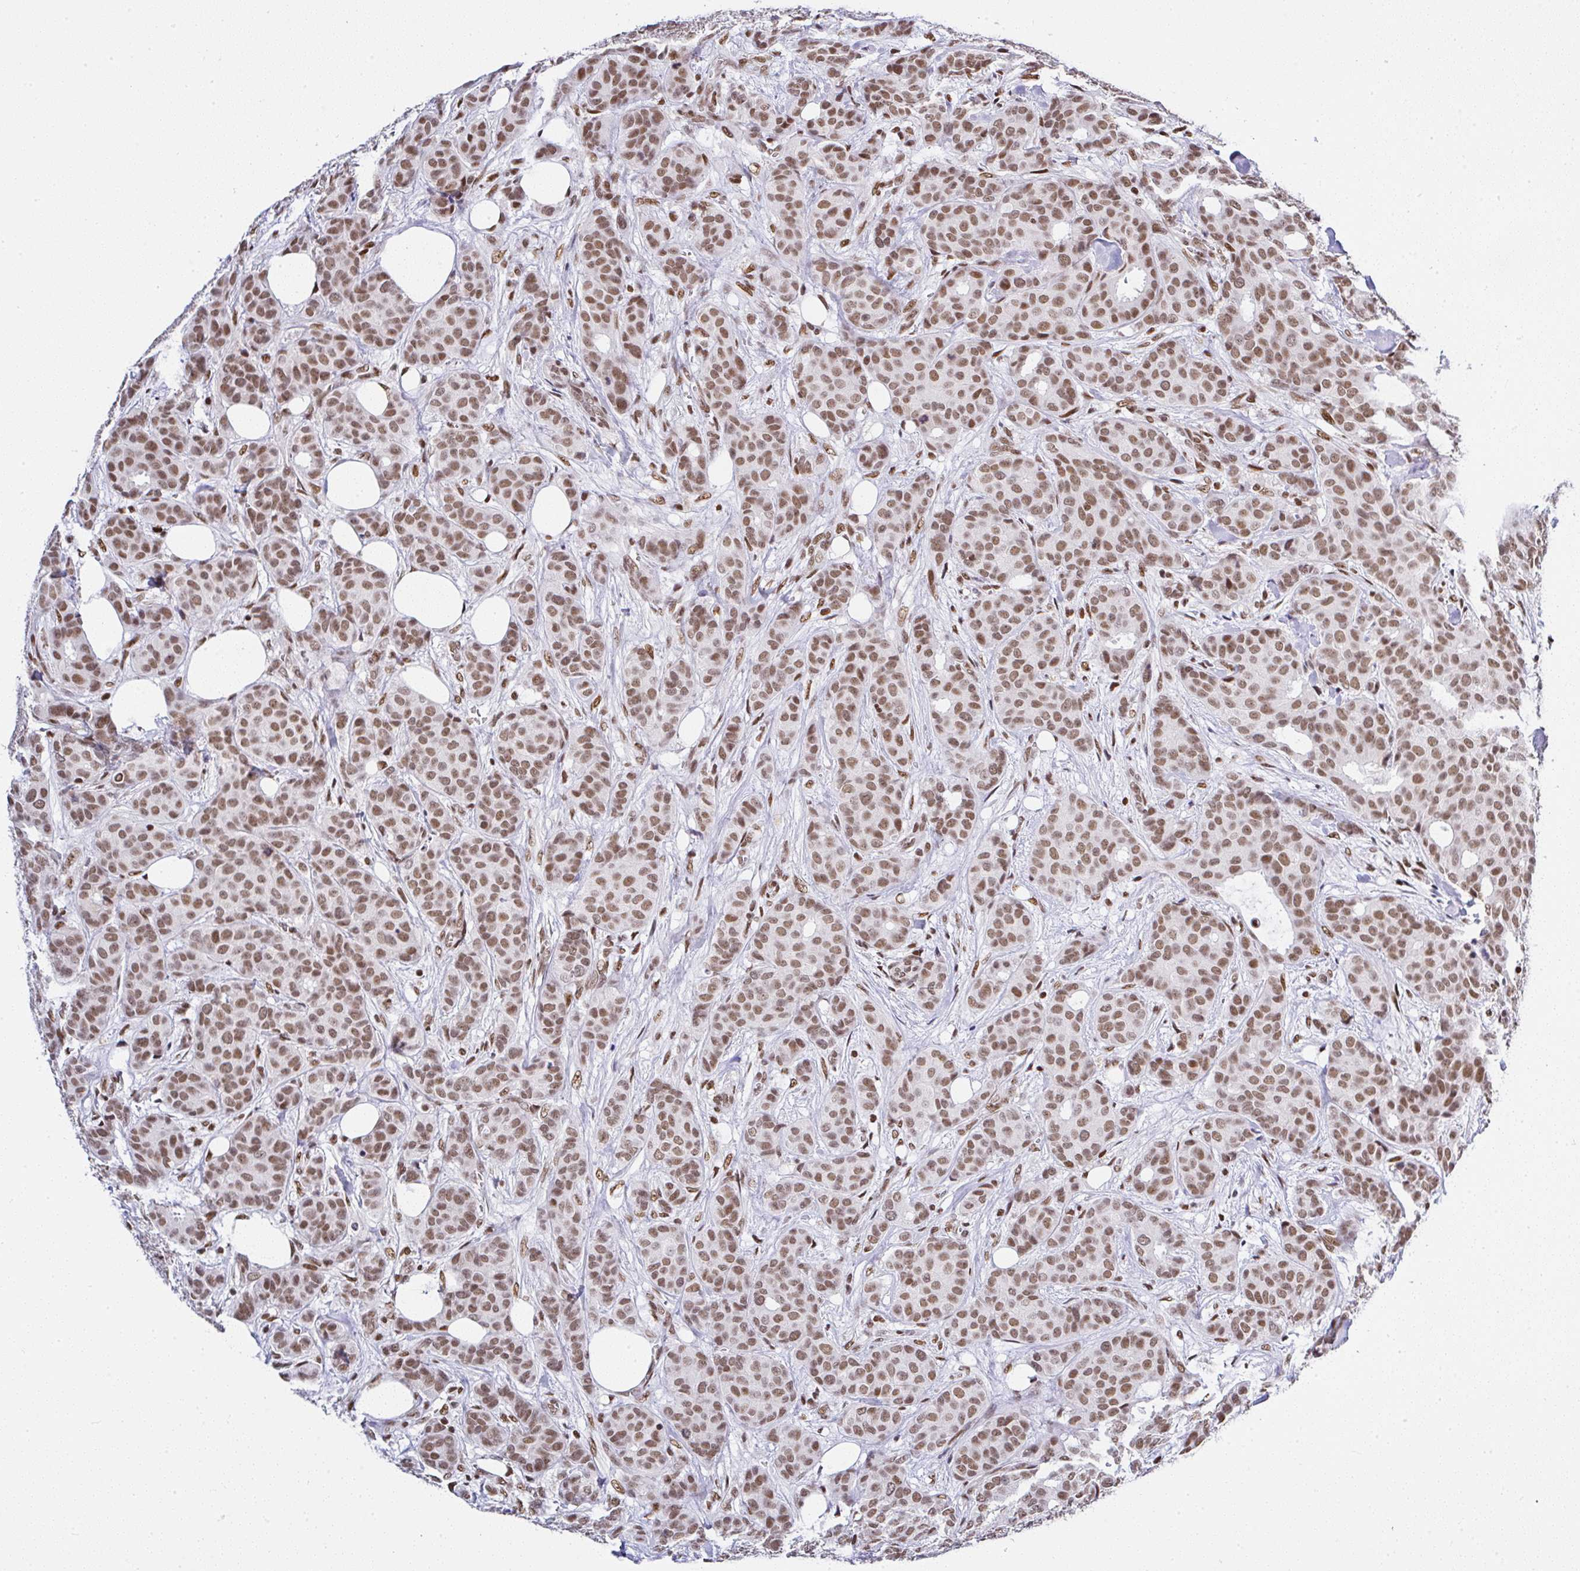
{"staining": {"intensity": "moderate", "quantity": ">75%", "location": "nuclear"}, "tissue": "breast cancer", "cell_type": "Tumor cells", "image_type": "cancer", "snomed": [{"axis": "morphology", "description": "Duct carcinoma"}, {"axis": "topography", "description": "Breast"}], "caption": "IHC micrograph of neoplastic tissue: infiltrating ductal carcinoma (breast) stained using IHC exhibits medium levels of moderate protein expression localized specifically in the nuclear of tumor cells, appearing as a nuclear brown color.", "gene": "DR1", "patient": {"sex": "female", "age": 70}}